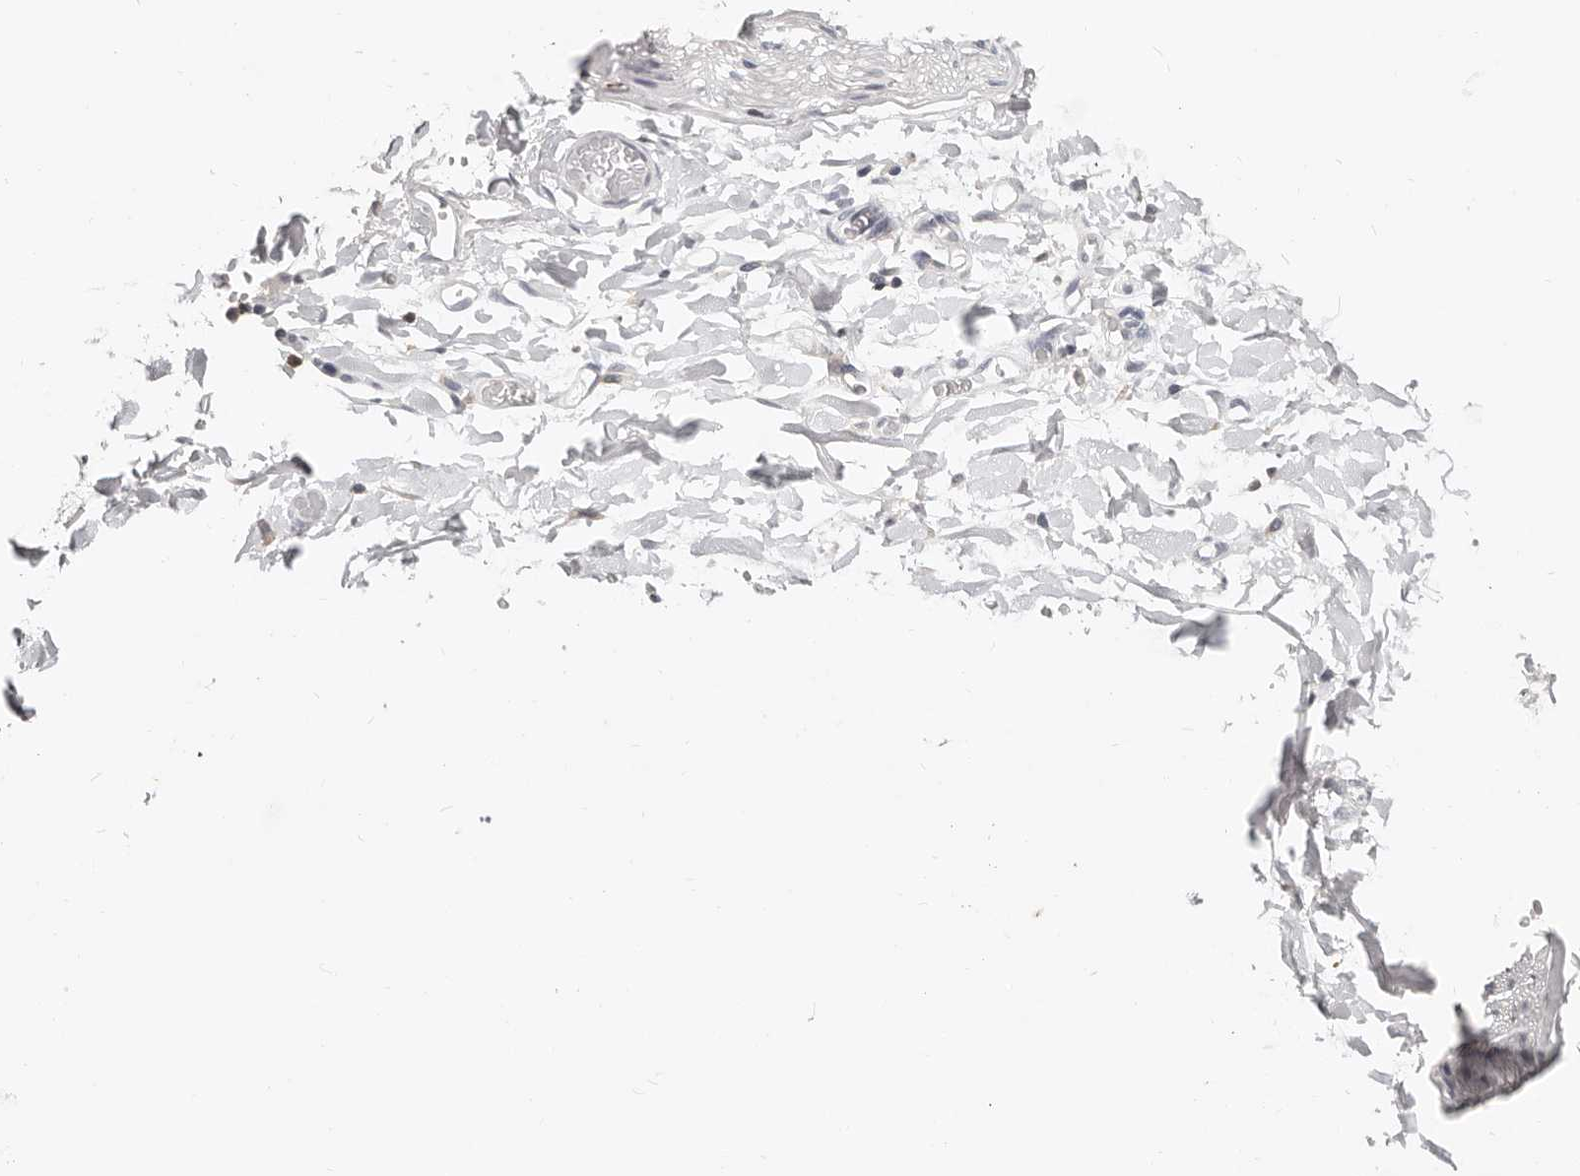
{"staining": {"intensity": "negative", "quantity": "none", "location": "none"}, "tissue": "adipose tissue", "cell_type": "Adipocytes", "image_type": "normal", "snomed": [{"axis": "morphology", "description": "Normal tissue, NOS"}, {"axis": "morphology", "description": "Adenocarcinoma, NOS"}, {"axis": "topography", "description": "Esophagus"}], "caption": "DAB immunohistochemical staining of unremarkable human adipose tissue reveals no significant positivity in adipocytes.", "gene": "TMEM63B", "patient": {"sex": "male", "age": 62}}